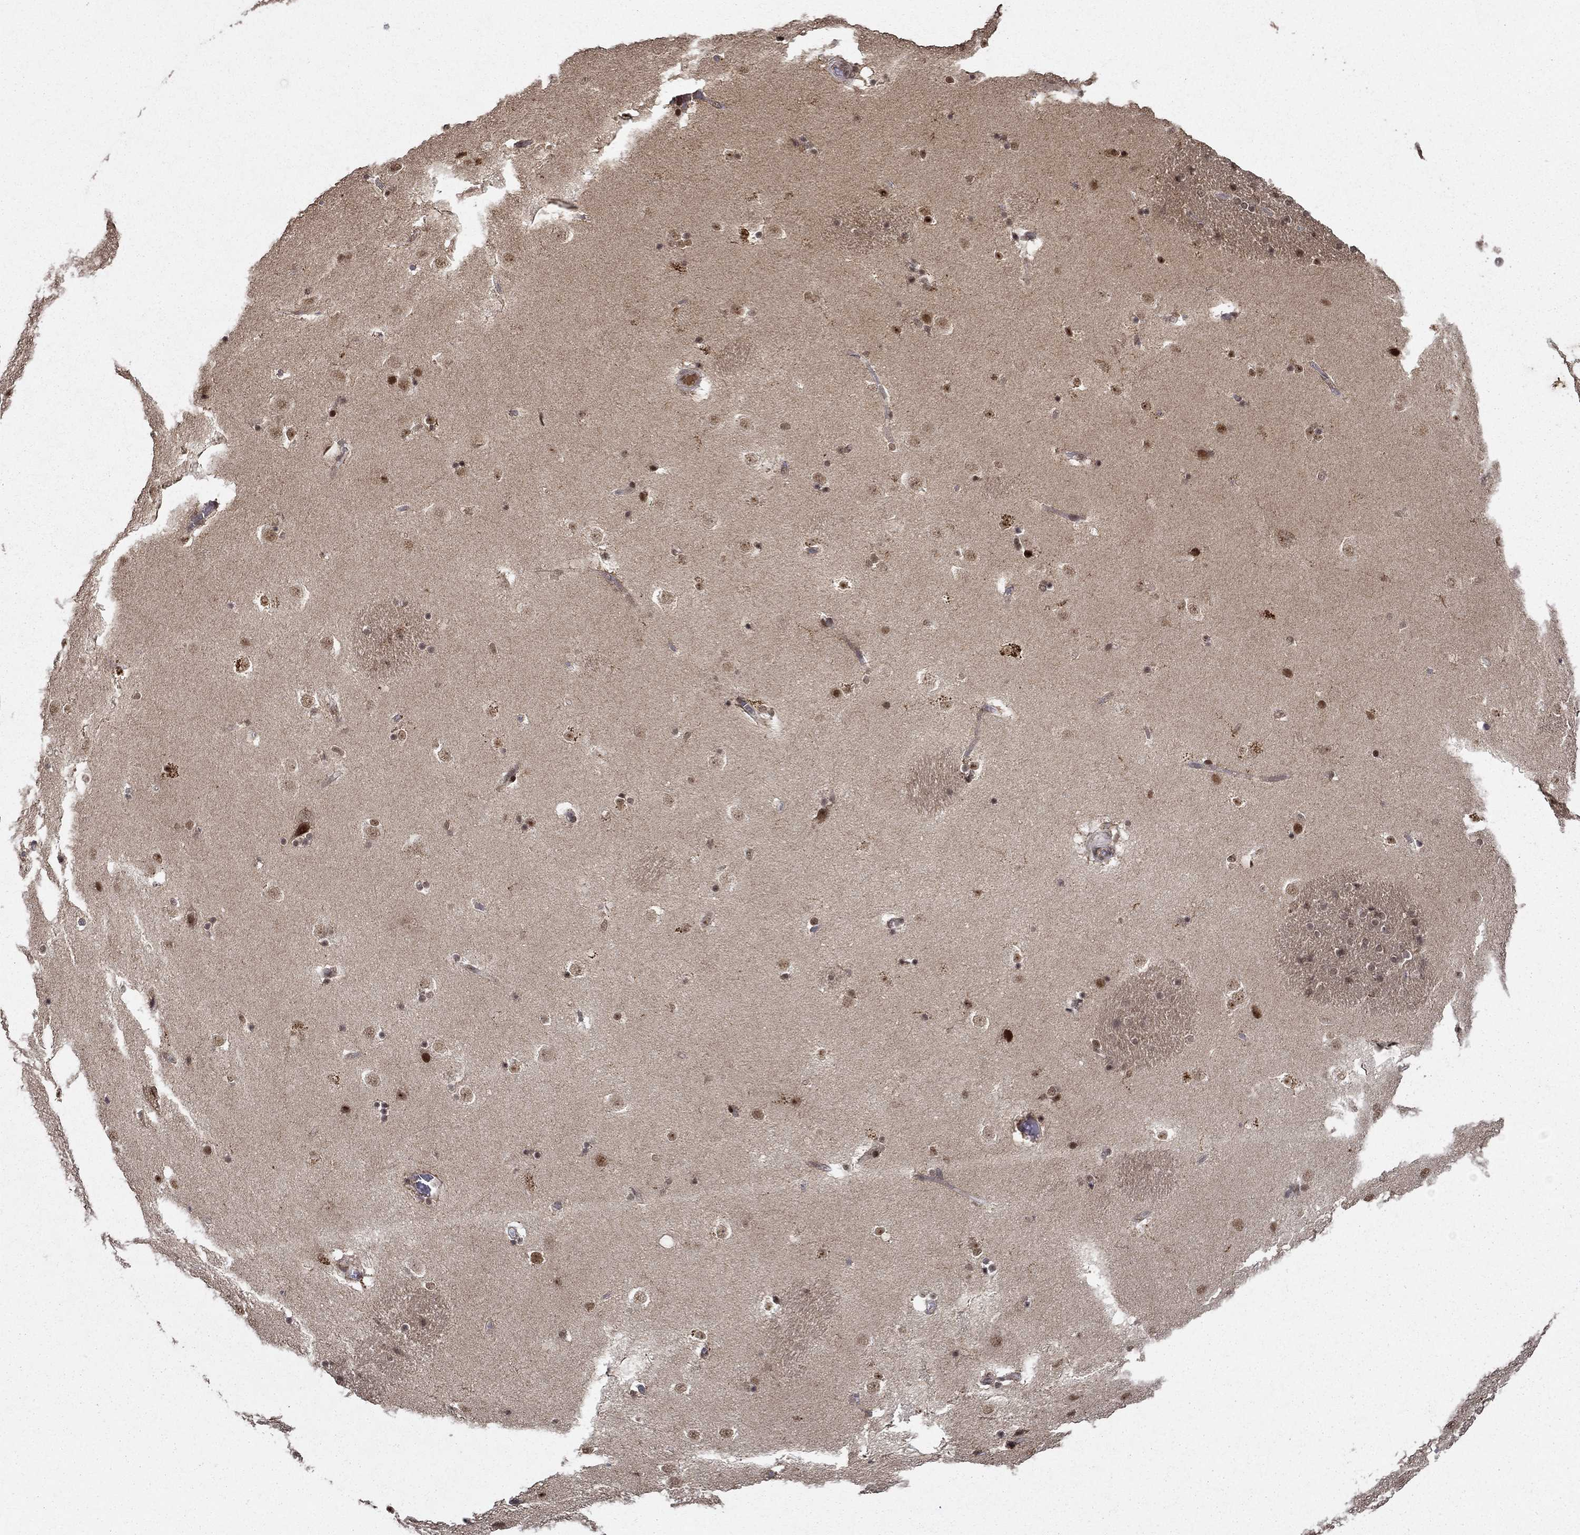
{"staining": {"intensity": "moderate", "quantity": "<25%", "location": "nuclear"}, "tissue": "caudate", "cell_type": "Glial cells", "image_type": "normal", "snomed": [{"axis": "morphology", "description": "Normal tissue, NOS"}, {"axis": "topography", "description": "Lateral ventricle wall"}], "caption": "Human caudate stained for a protein (brown) displays moderate nuclear positive staining in approximately <25% of glial cells.", "gene": "CDCA7L", "patient": {"sex": "male", "age": 51}}